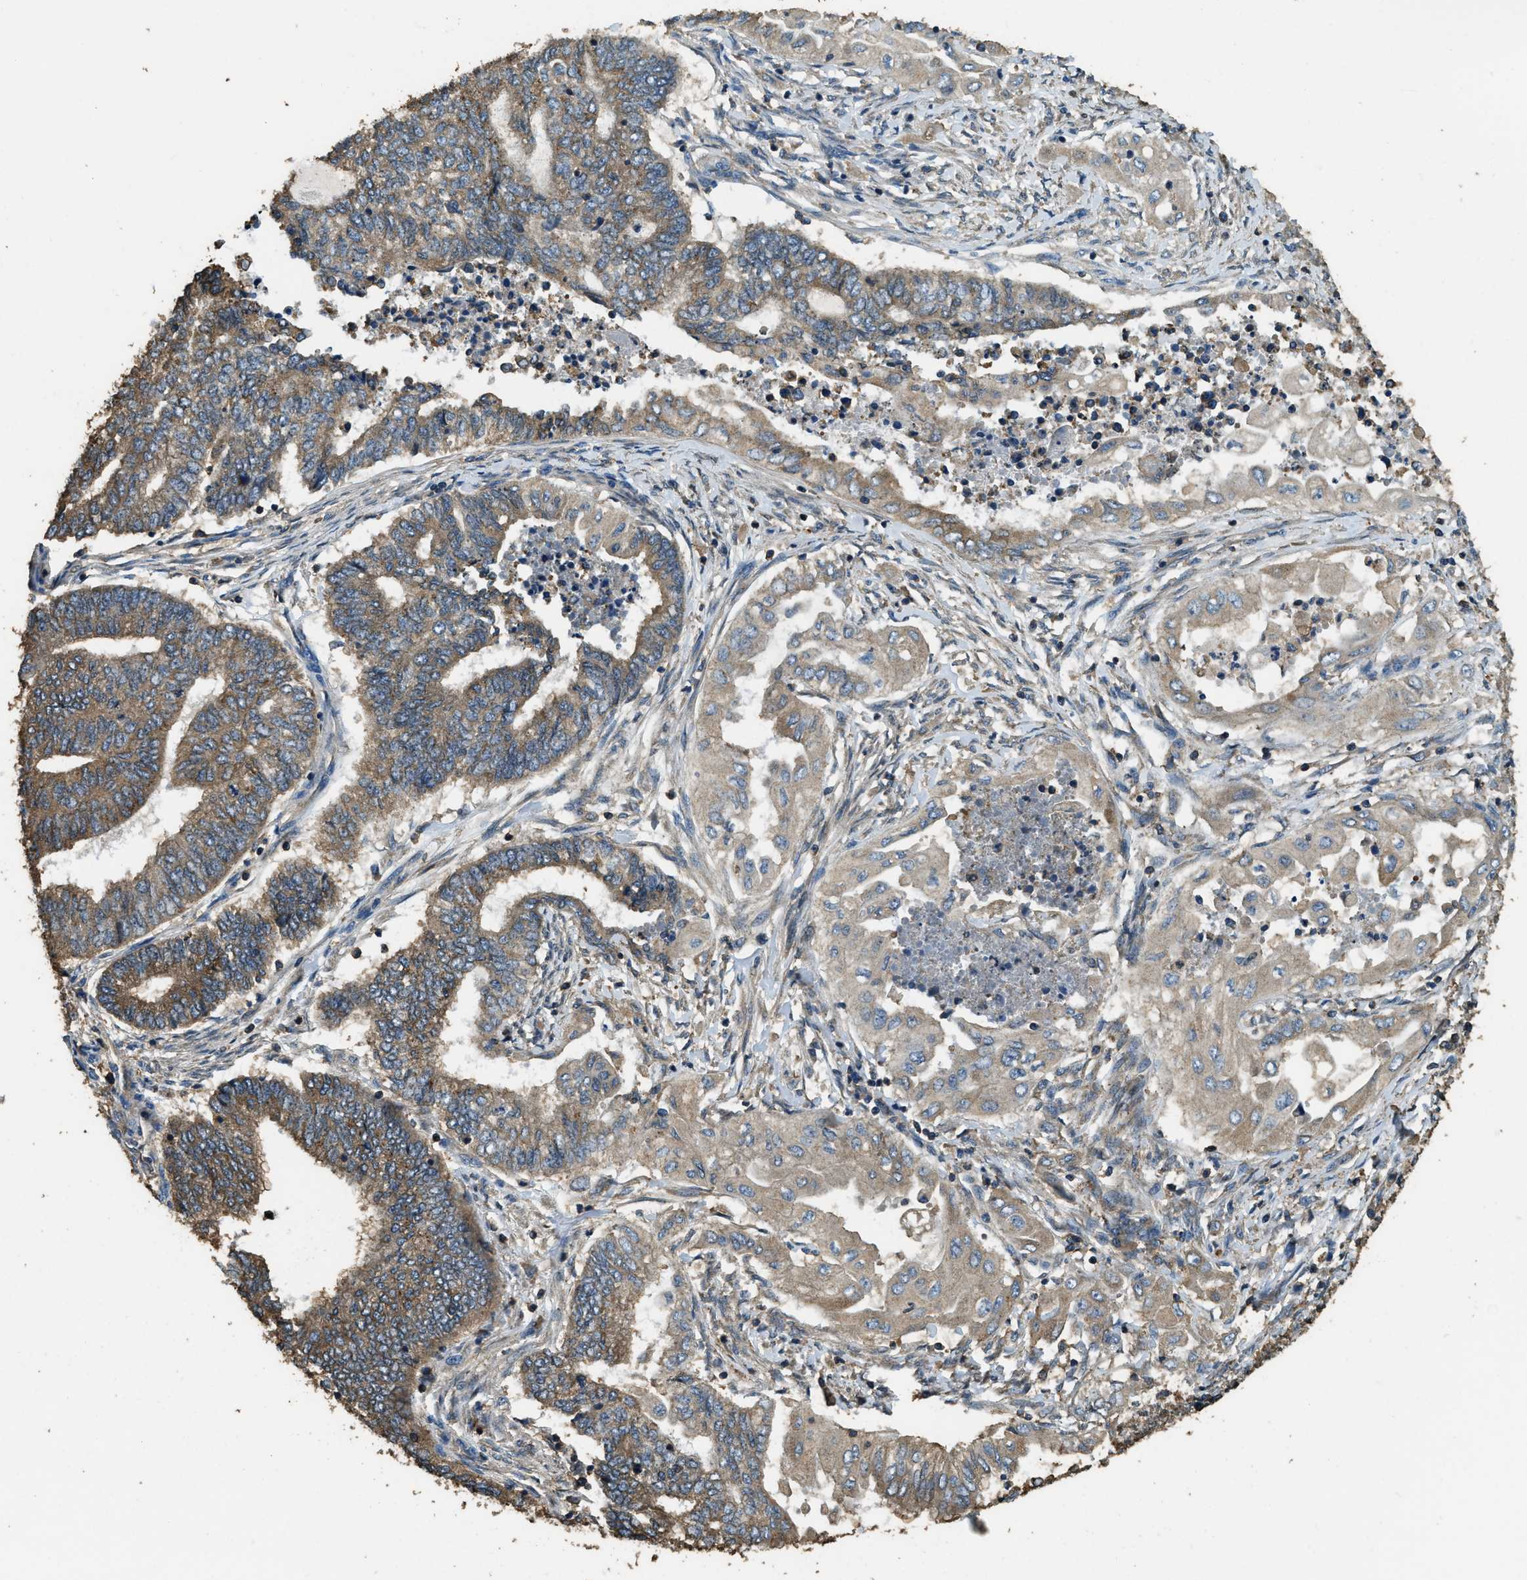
{"staining": {"intensity": "moderate", "quantity": ">75%", "location": "cytoplasmic/membranous"}, "tissue": "endometrial cancer", "cell_type": "Tumor cells", "image_type": "cancer", "snomed": [{"axis": "morphology", "description": "Adenocarcinoma, NOS"}, {"axis": "topography", "description": "Uterus"}, {"axis": "topography", "description": "Endometrium"}], "caption": "Immunohistochemistry (IHC) histopathology image of neoplastic tissue: human endometrial cancer (adenocarcinoma) stained using IHC exhibits medium levels of moderate protein expression localized specifically in the cytoplasmic/membranous of tumor cells, appearing as a cytoplasmic/membranous brown color.", "gene": "ERGIC1", "patient": {"sex": "female", "age": 70}}